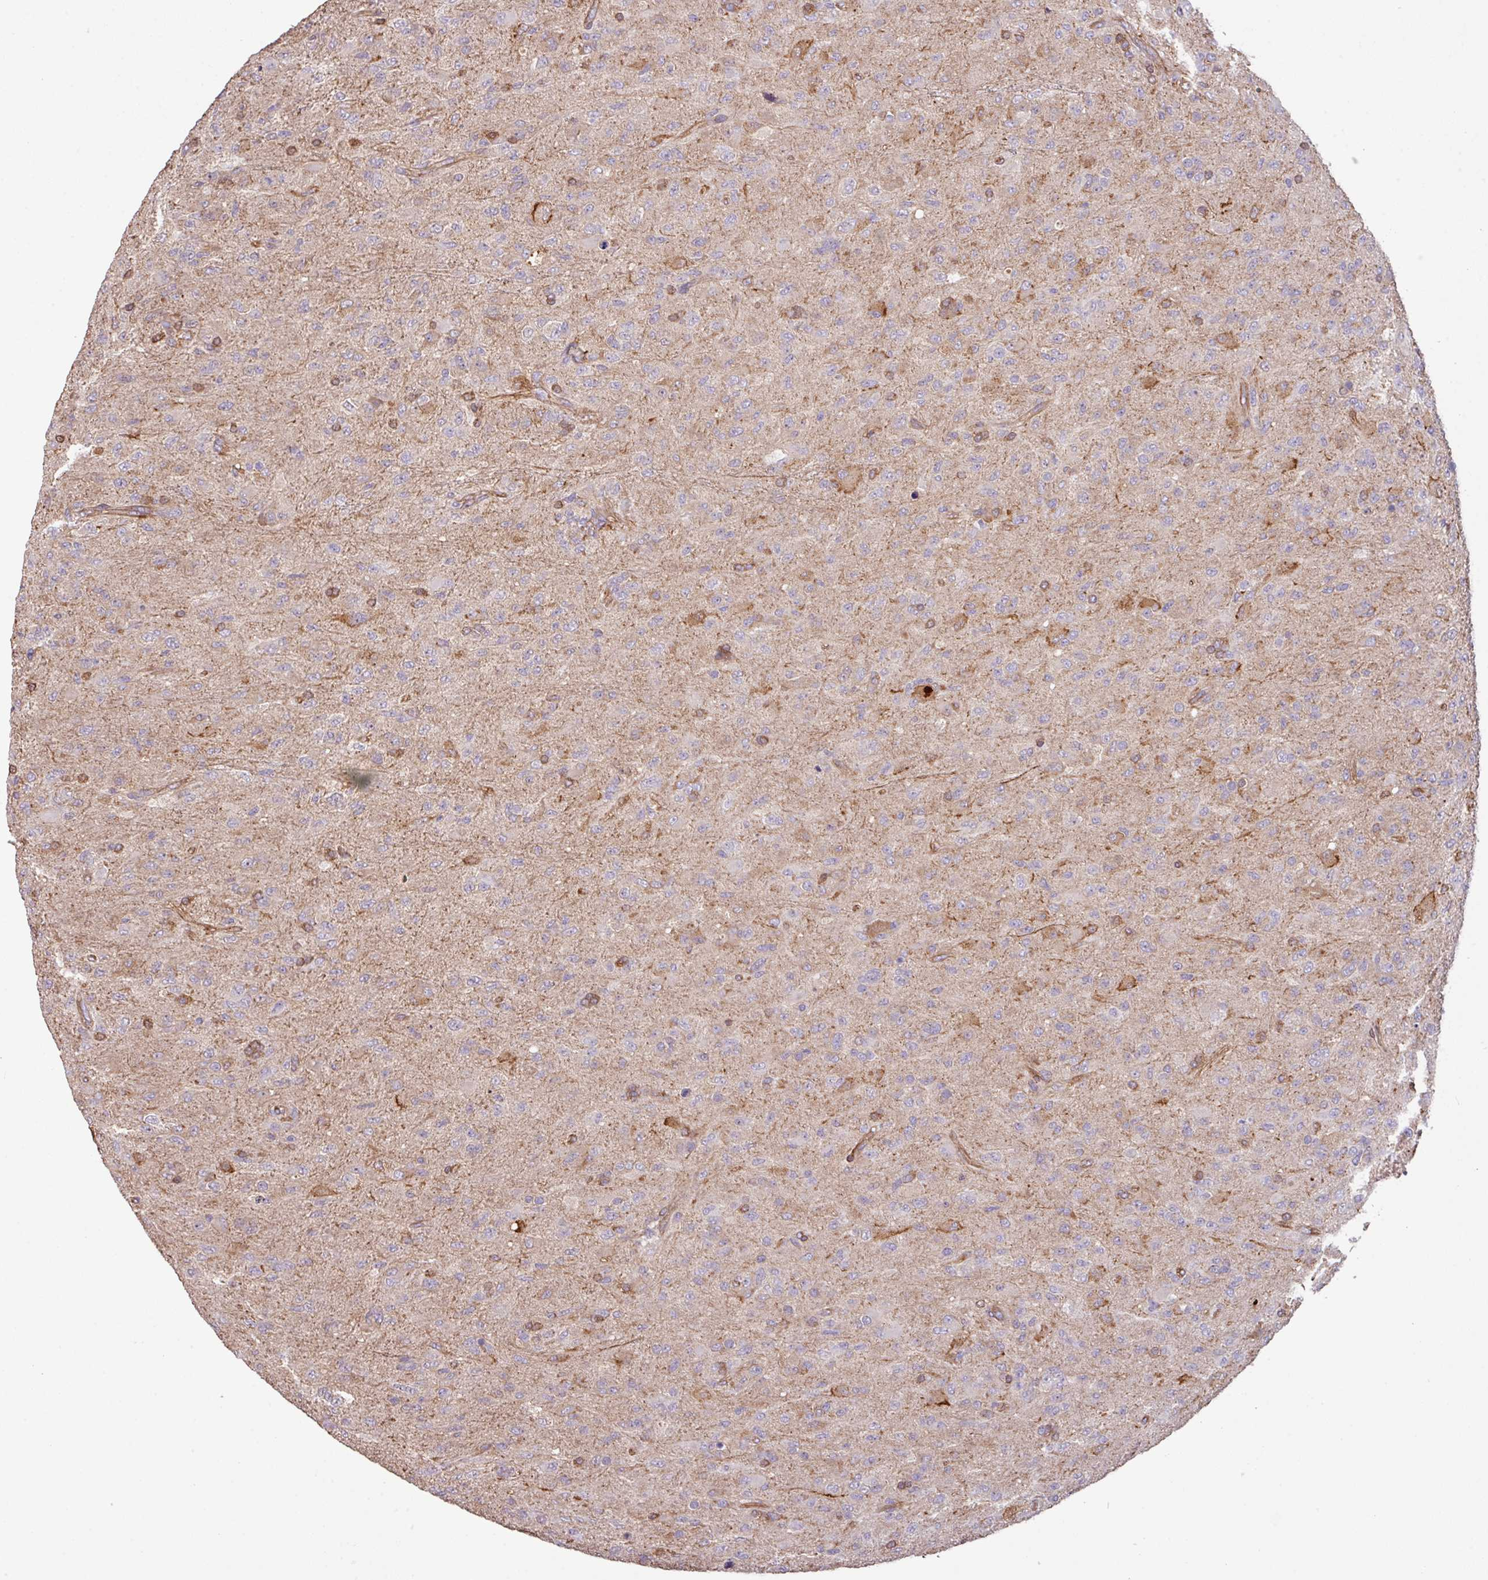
{"staining": {"intensity": "moderate", "quantity": "<25%", "location": "cytoplasmic/membranous"}, "tissue": "glioma", "cell_type": "Tumor cells", "image_type": "cancer", "snomed": [{"axis": "morphology", "description": "Glioma, malignant, Low grade"}, {"axis": "topography", "description": "Brain"}], "caption": "There is low levels of moderate cytoplasmic/membranous positivity in tumor cells of glioma, as demonstrated by immunohistochemical staining (brown color).", "gene": "LRRC53", "patient": {"sex": "male", "age": 65}}